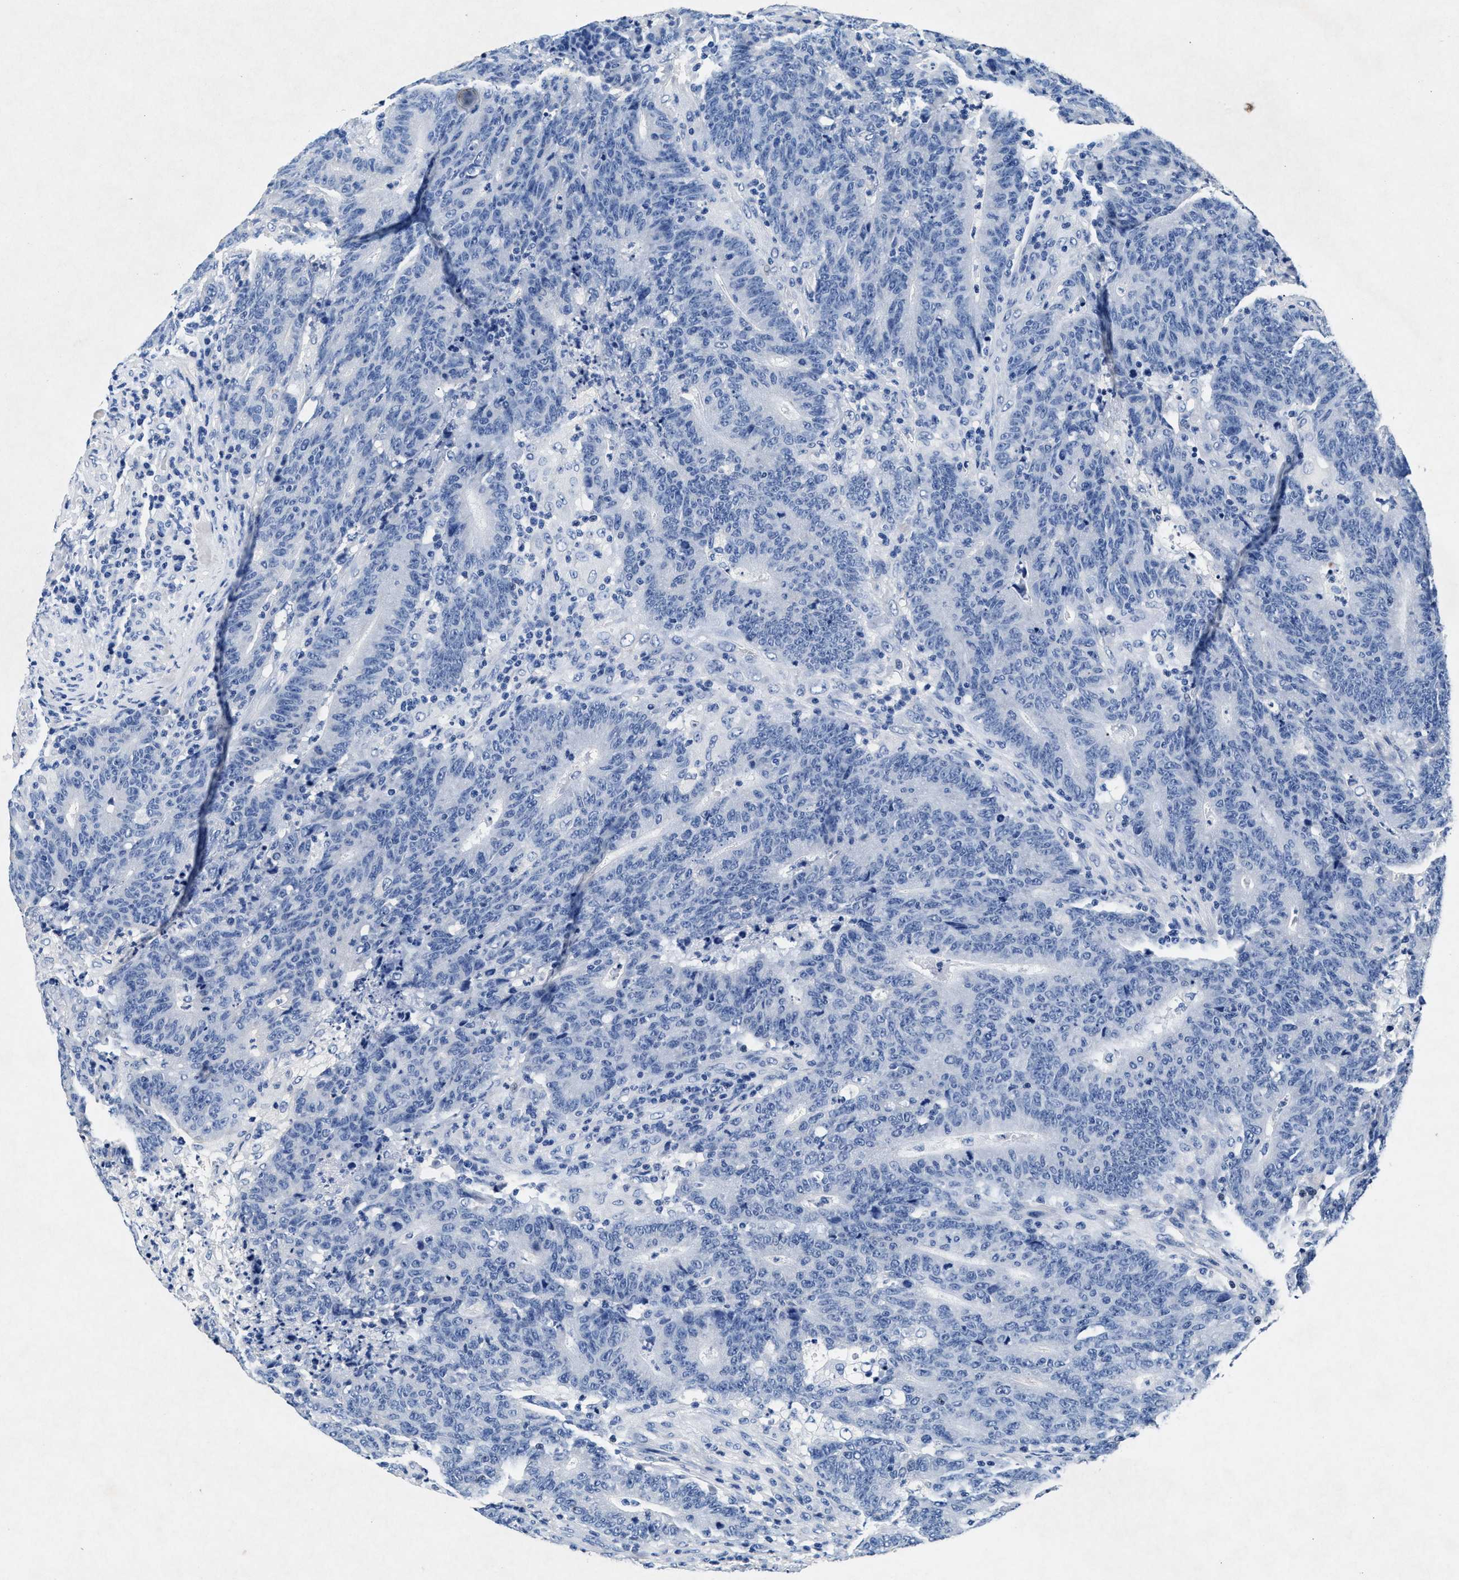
{"staining": {"intensity": "negative", "quantity": "none", "location": "none"}, "tissue": "colorectal cancer", "cell_type": "Tumor cells", "image_type": "cancer", "snomed": [{"axis": "morphology", "description": "Normal tissue, NOS"}, {"axis": "morphology", "description": "Adenocarcinoma, NOS"}, {"axis": "topography", "description": "Colon"}], "caption": "A high-resolution histopathology image shows IHC staining of colorectal cancer (adenocarcinoma), which exhibits no significant positivity in tumor cells. Nuclei are stained in blue.", "gene": "MAP6", "patient": {"sex": "female", "age": 75}}